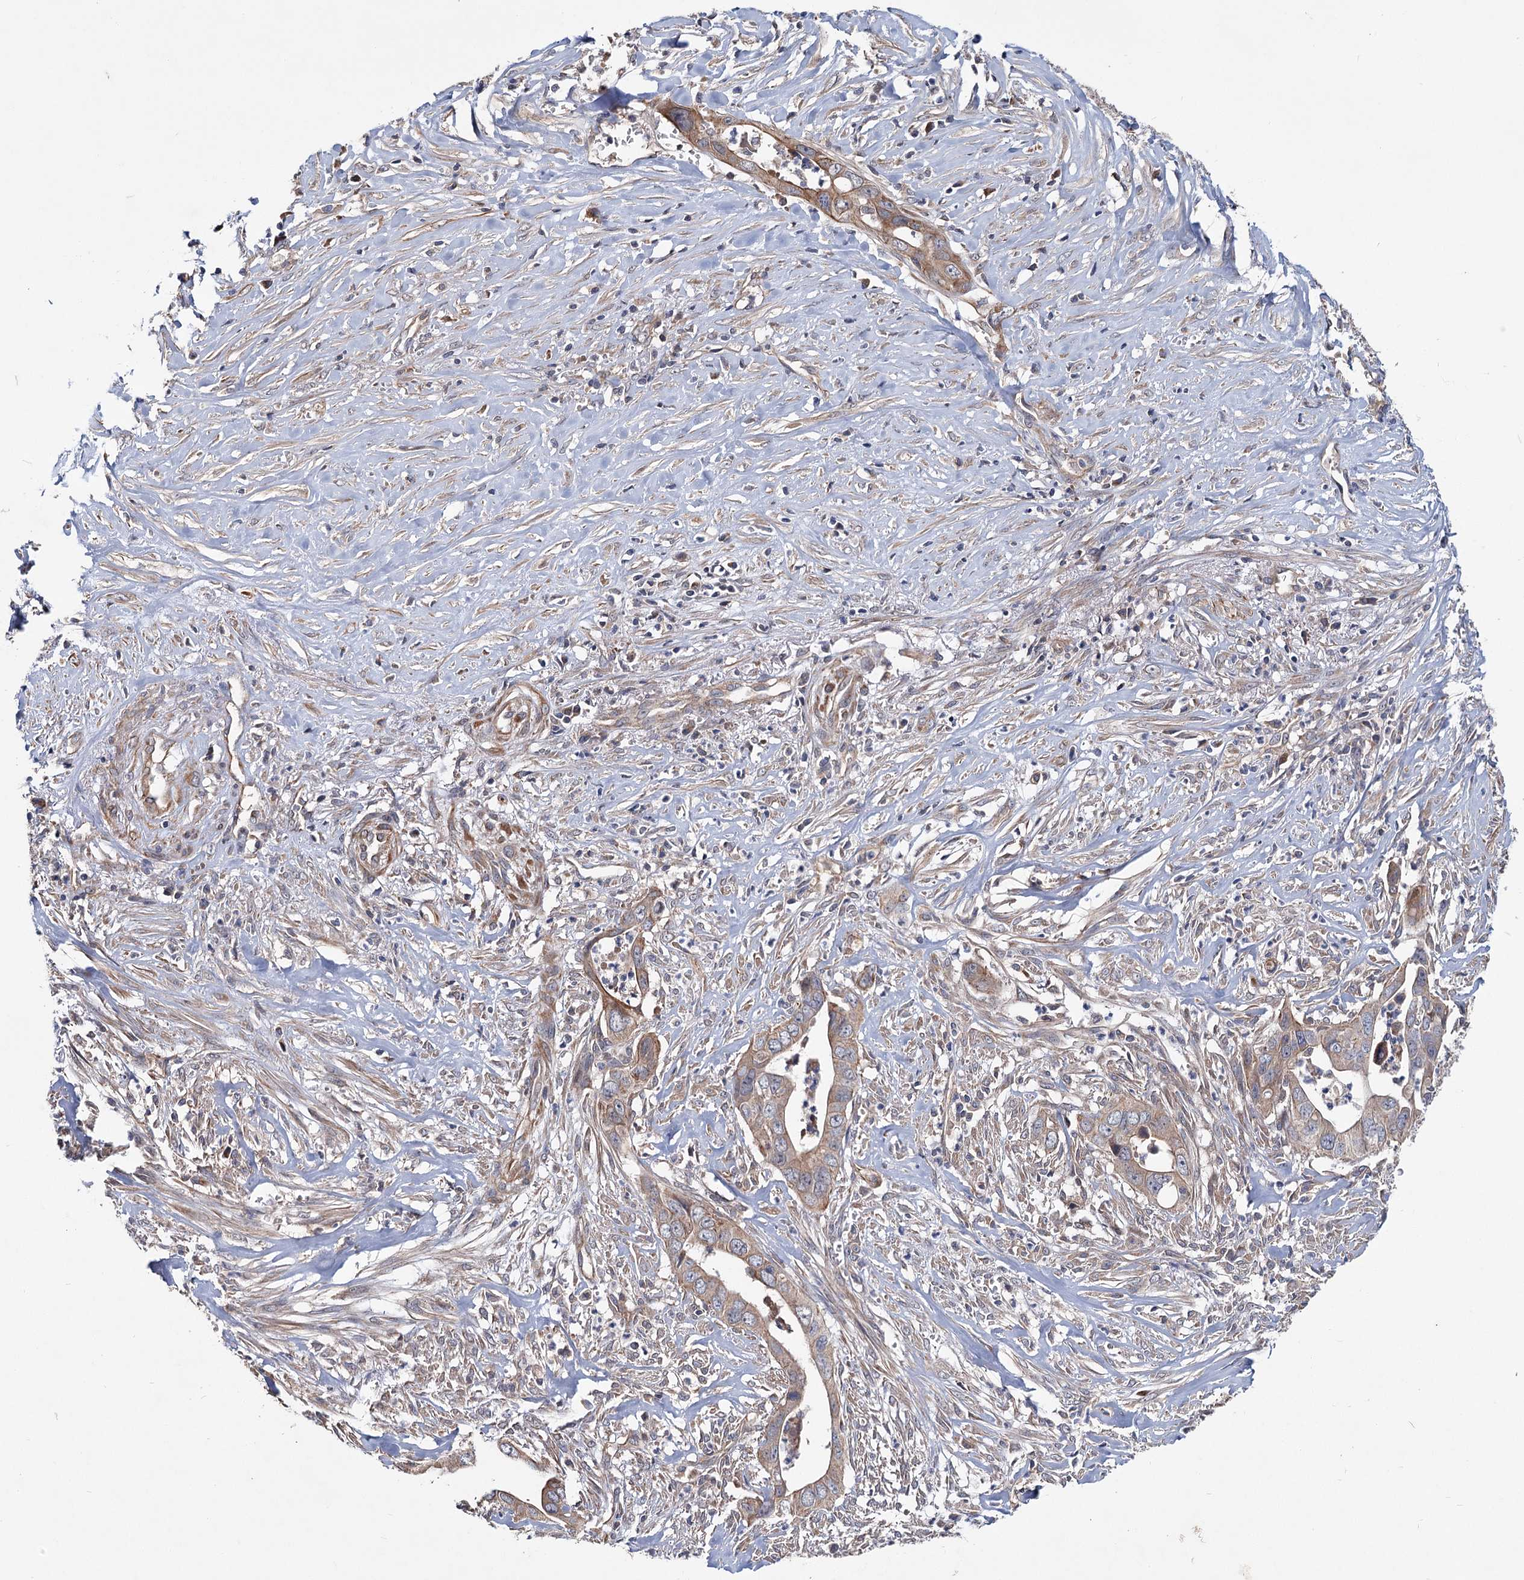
{"staining": {"intensity": "moderate", "quantity": ">75%", "location": "cytoplasmic/membranous"}, "tissue": "liver cancer", "cell_type": "Tumor cells", "image_type": "cancer", "snomed": [{"axis": "morphology", "description": "Cholangiocarcinoma"}, {"axis": "topography", "description": "Liver"}], "caption": "Moderate cytoplasmic/membranous protein staining is seen in approximately >75% of tumor cells in liver cancer (cholangiocarcinoma).", "gene": "MTRR", "patient": {"sex": "female", "age": 79}}